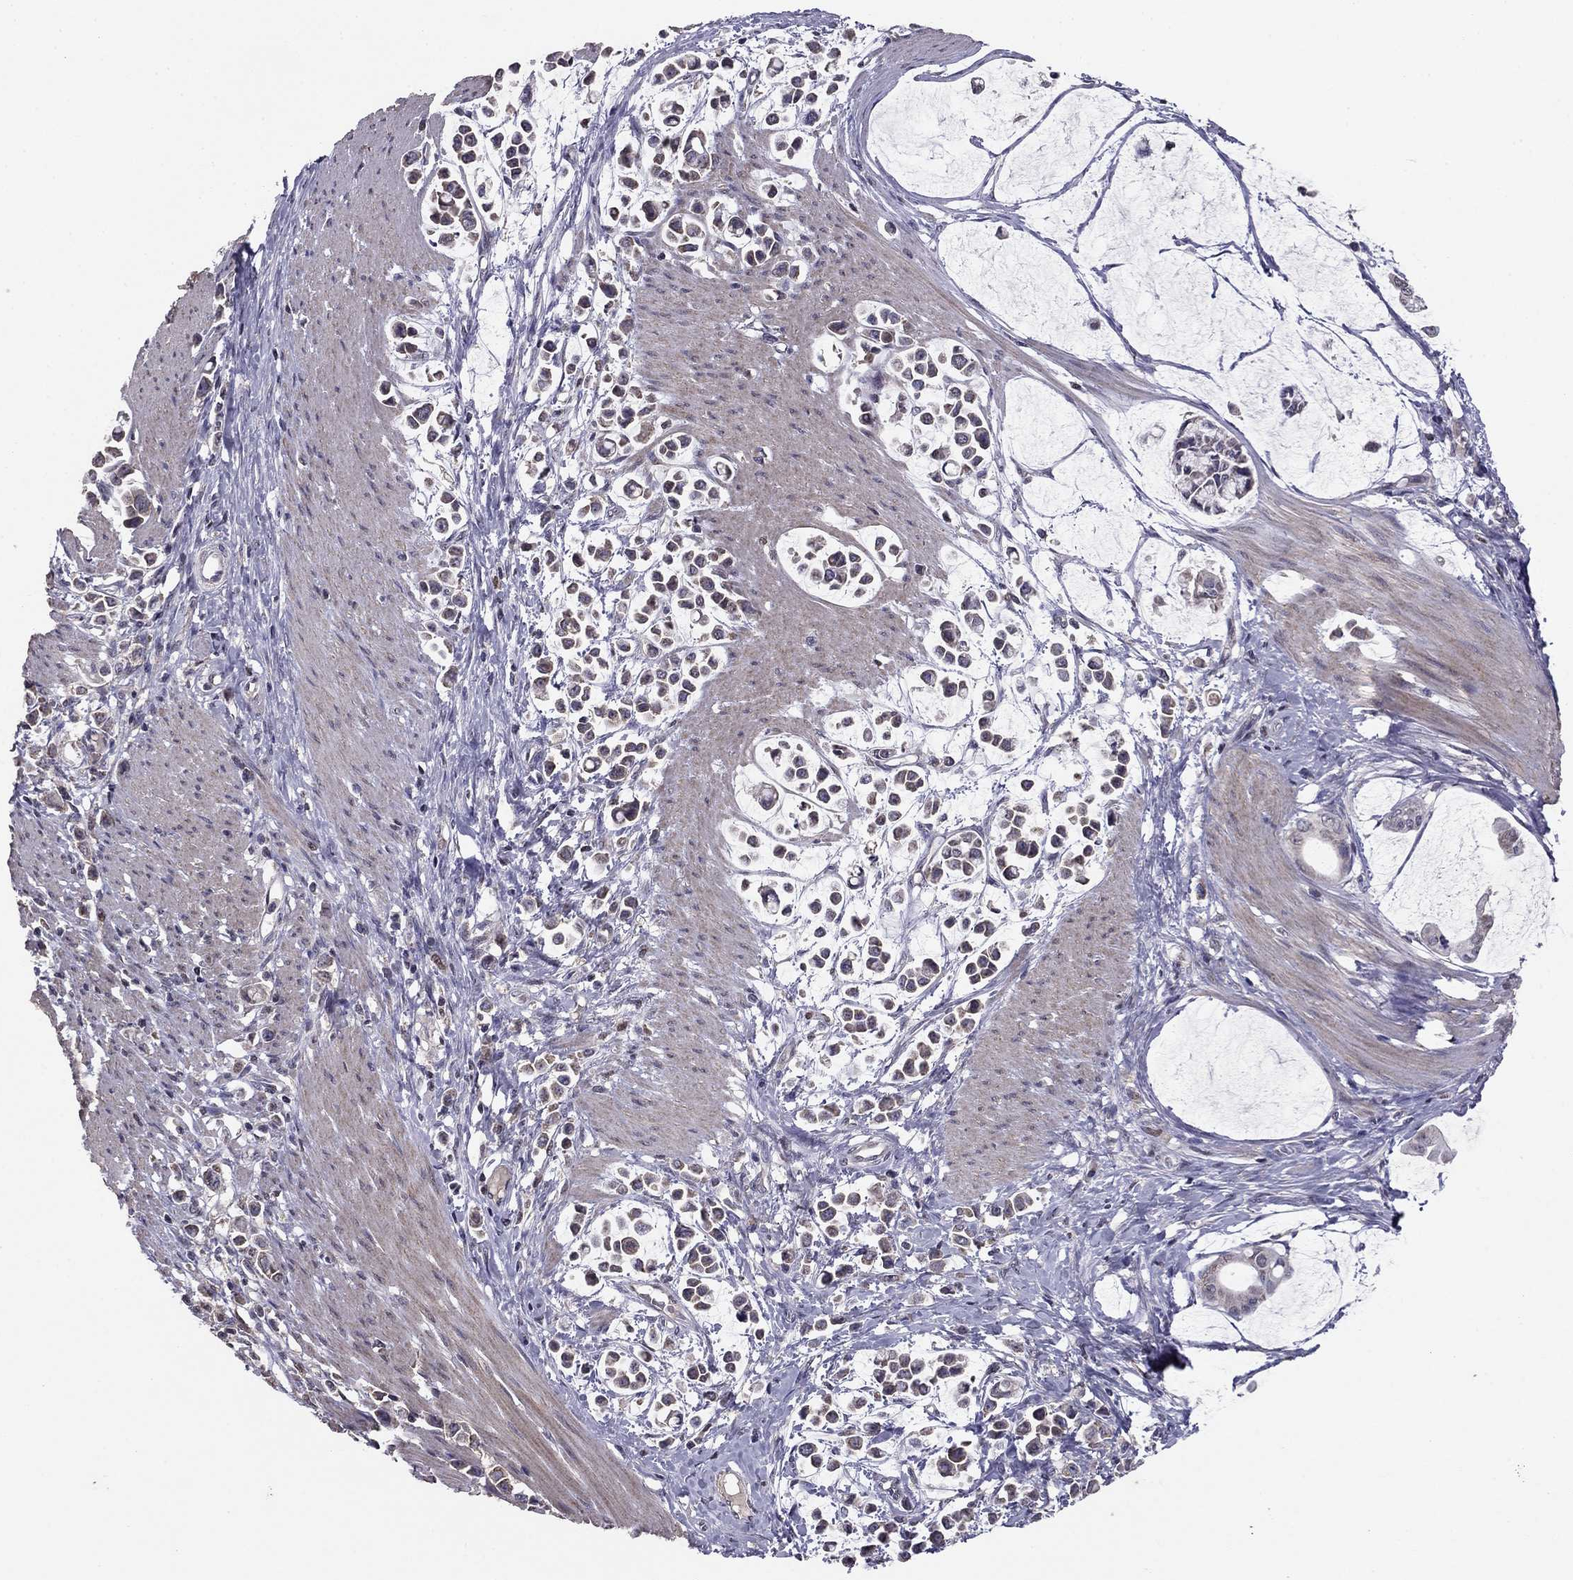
{"staining": {"intensity": "negative", "quantity": "none", "location": "none"}, "tissue": "stomach cancer", "cell_type": "Tumor cells", "image_type": "cancer", "snomed": [{"axis": "morphology", "description": "Adenocarcinoma, NOS"}, {"axis": "topography", "description": "Stomach"}], "caption": "A micrograph of stomach cancer stained for a protein exhibits no brown staining in tumor cells.", "gene": "HCN1", "patient": {"sex": "male", "age": 82}}